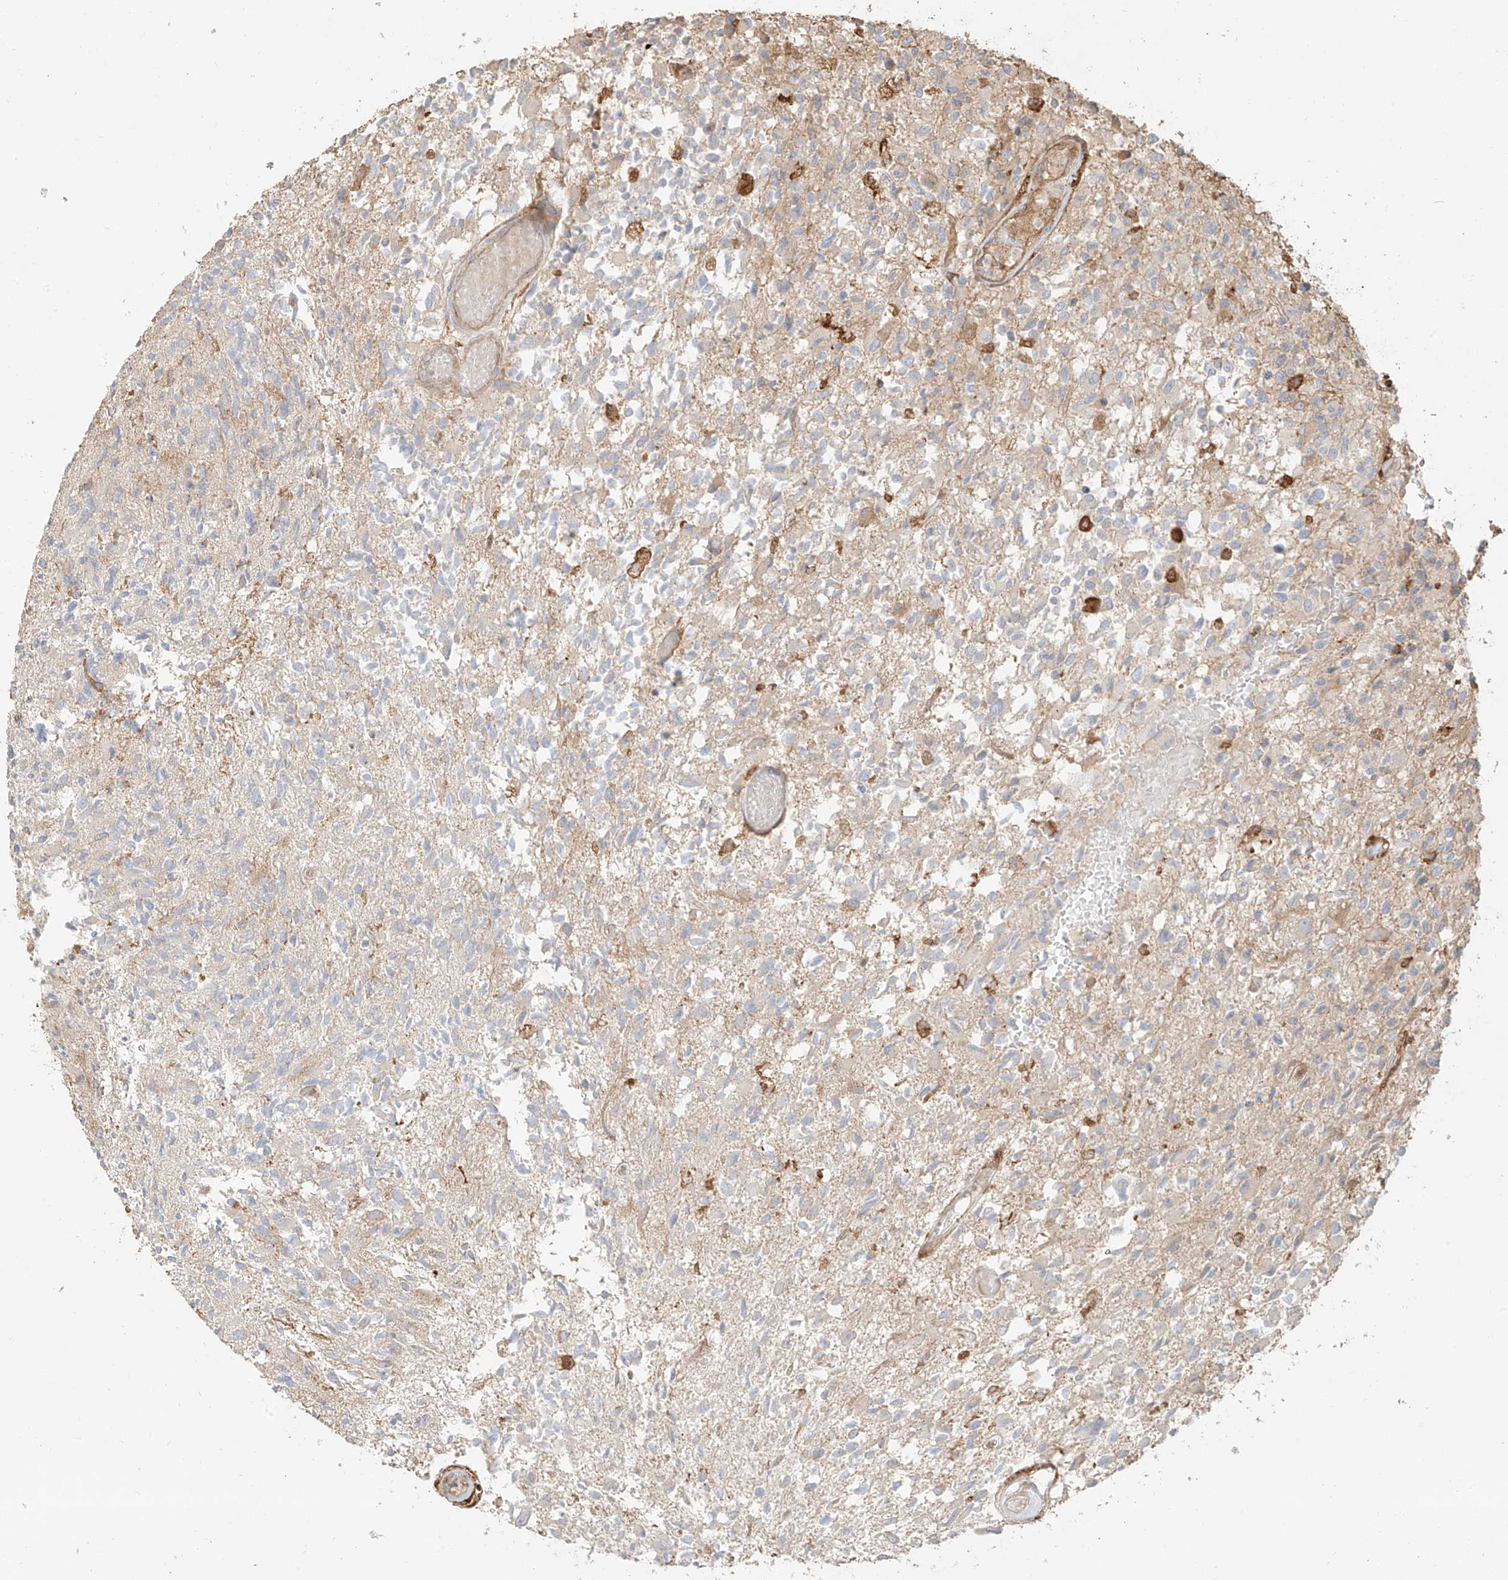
{"staining": {"intensity": "weak", "quantity": "<25%", "location": "cytoplasmic/membranous"}, "tissue": "glioma", "cell_type": "Tumor cells", "image_type": "cancer", "snomed": [{"axis": "morphology", "description": "Glioma, malignant, High grade"}, {"axis": "morphology", "description": "Glioblastoma, NOS"}, {"axis": "topography", "description": "Brain"}], "caption": "Glioma was stained to show a protein in brown. There is no significant staining in tumor cells.", "gene": "SNX9", "patient": {"sex": "male", "age": 60}}